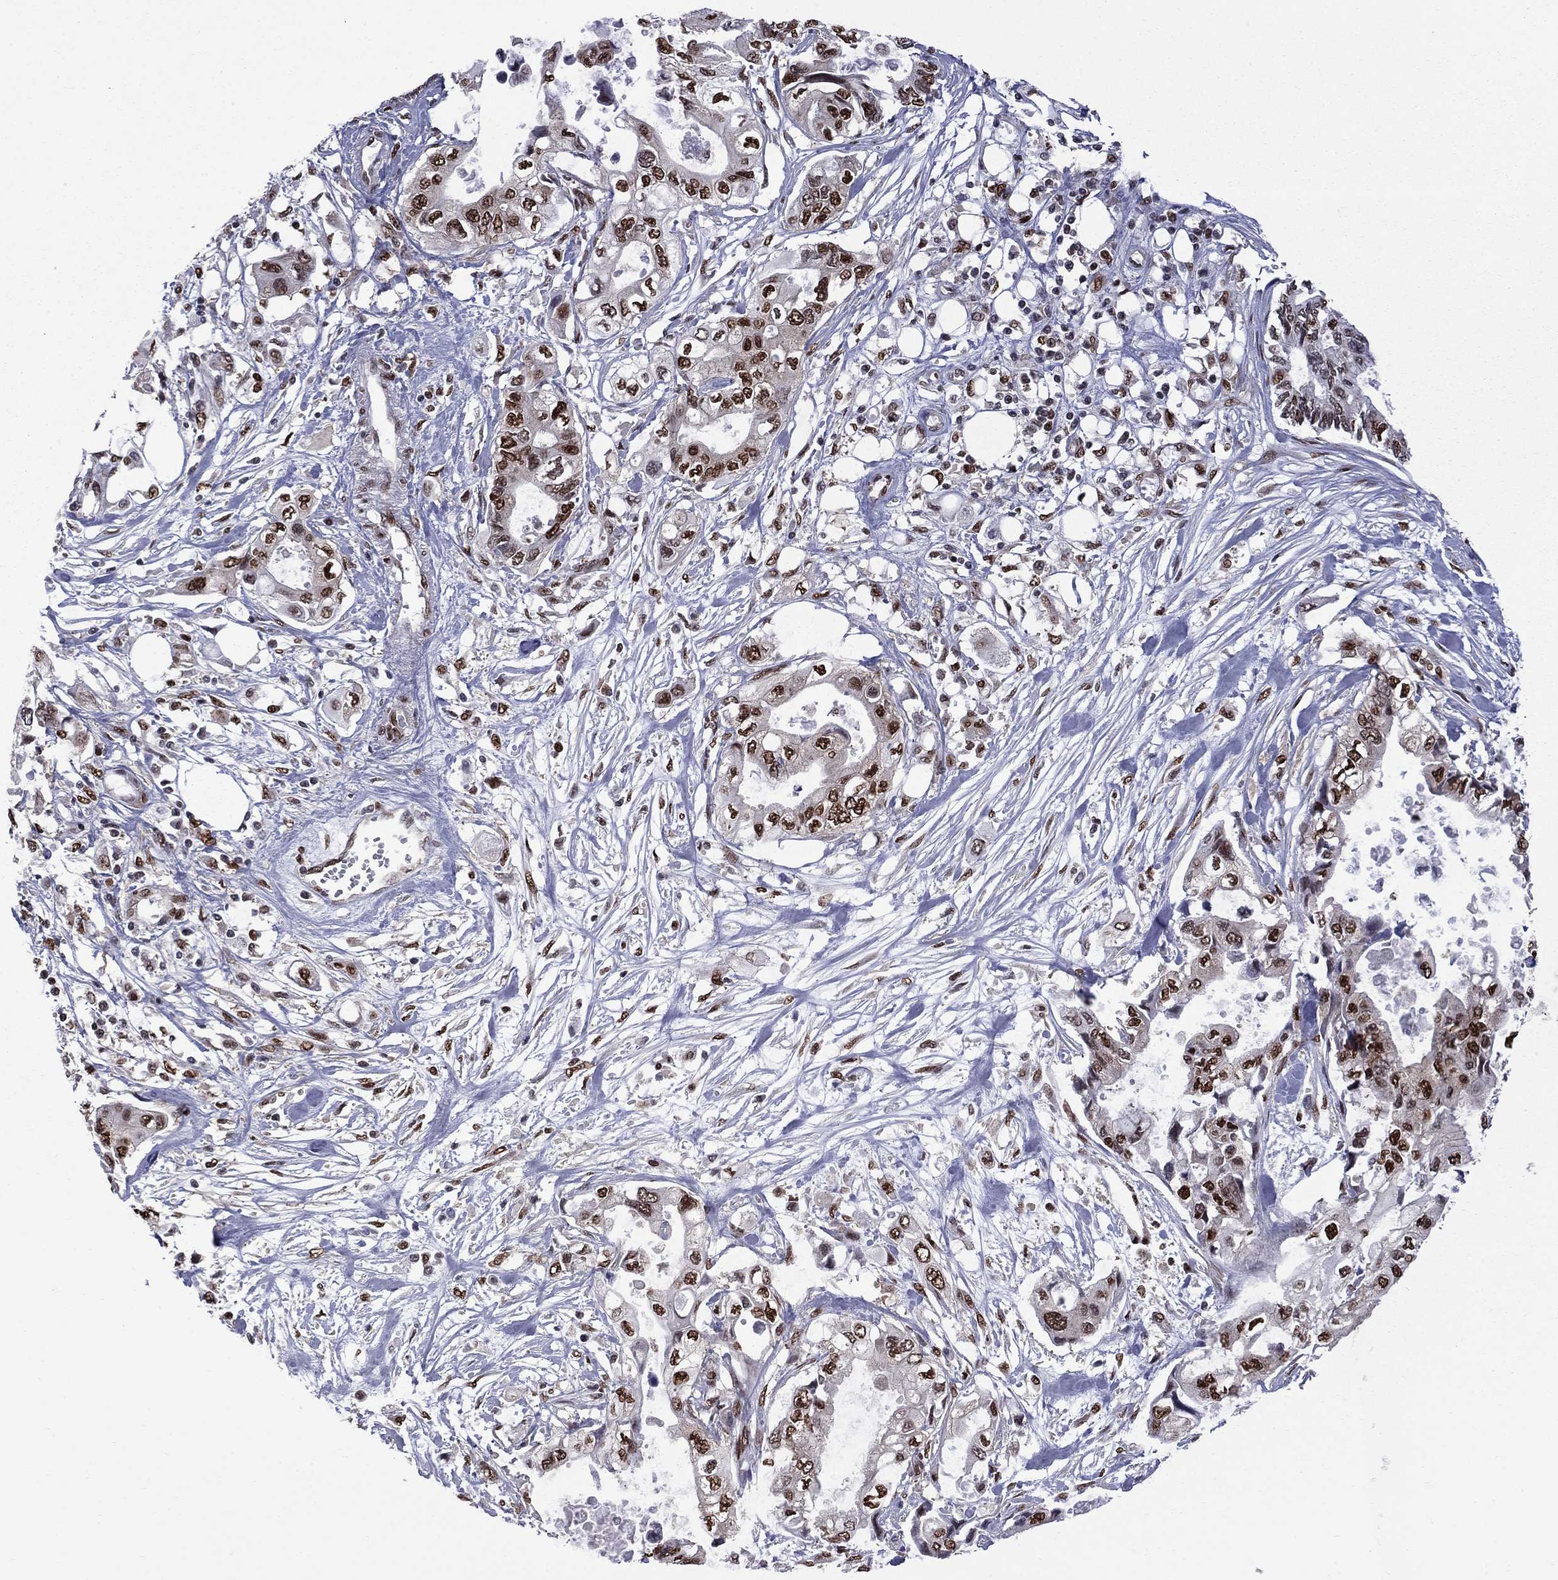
{"staining": {"intensity": "strong", "quantity": ">75%", "location": "nuclear"}, "tissue": "pancreatic cancer", "cell_type": "Tumor cells", "image_type": "cancer", "snomed": [{"axis": "morphology", "description": "Adenocarcinoma, NOS"}, {"axis": "topography", "description": "Pancreas"}], "caption": "Strong nuclear protein staining is present in about >75% of tumor cells in pancreatic adenocarcinoma.", "gene": "MED25", "patient": {"sex": "female", "age": 63}}